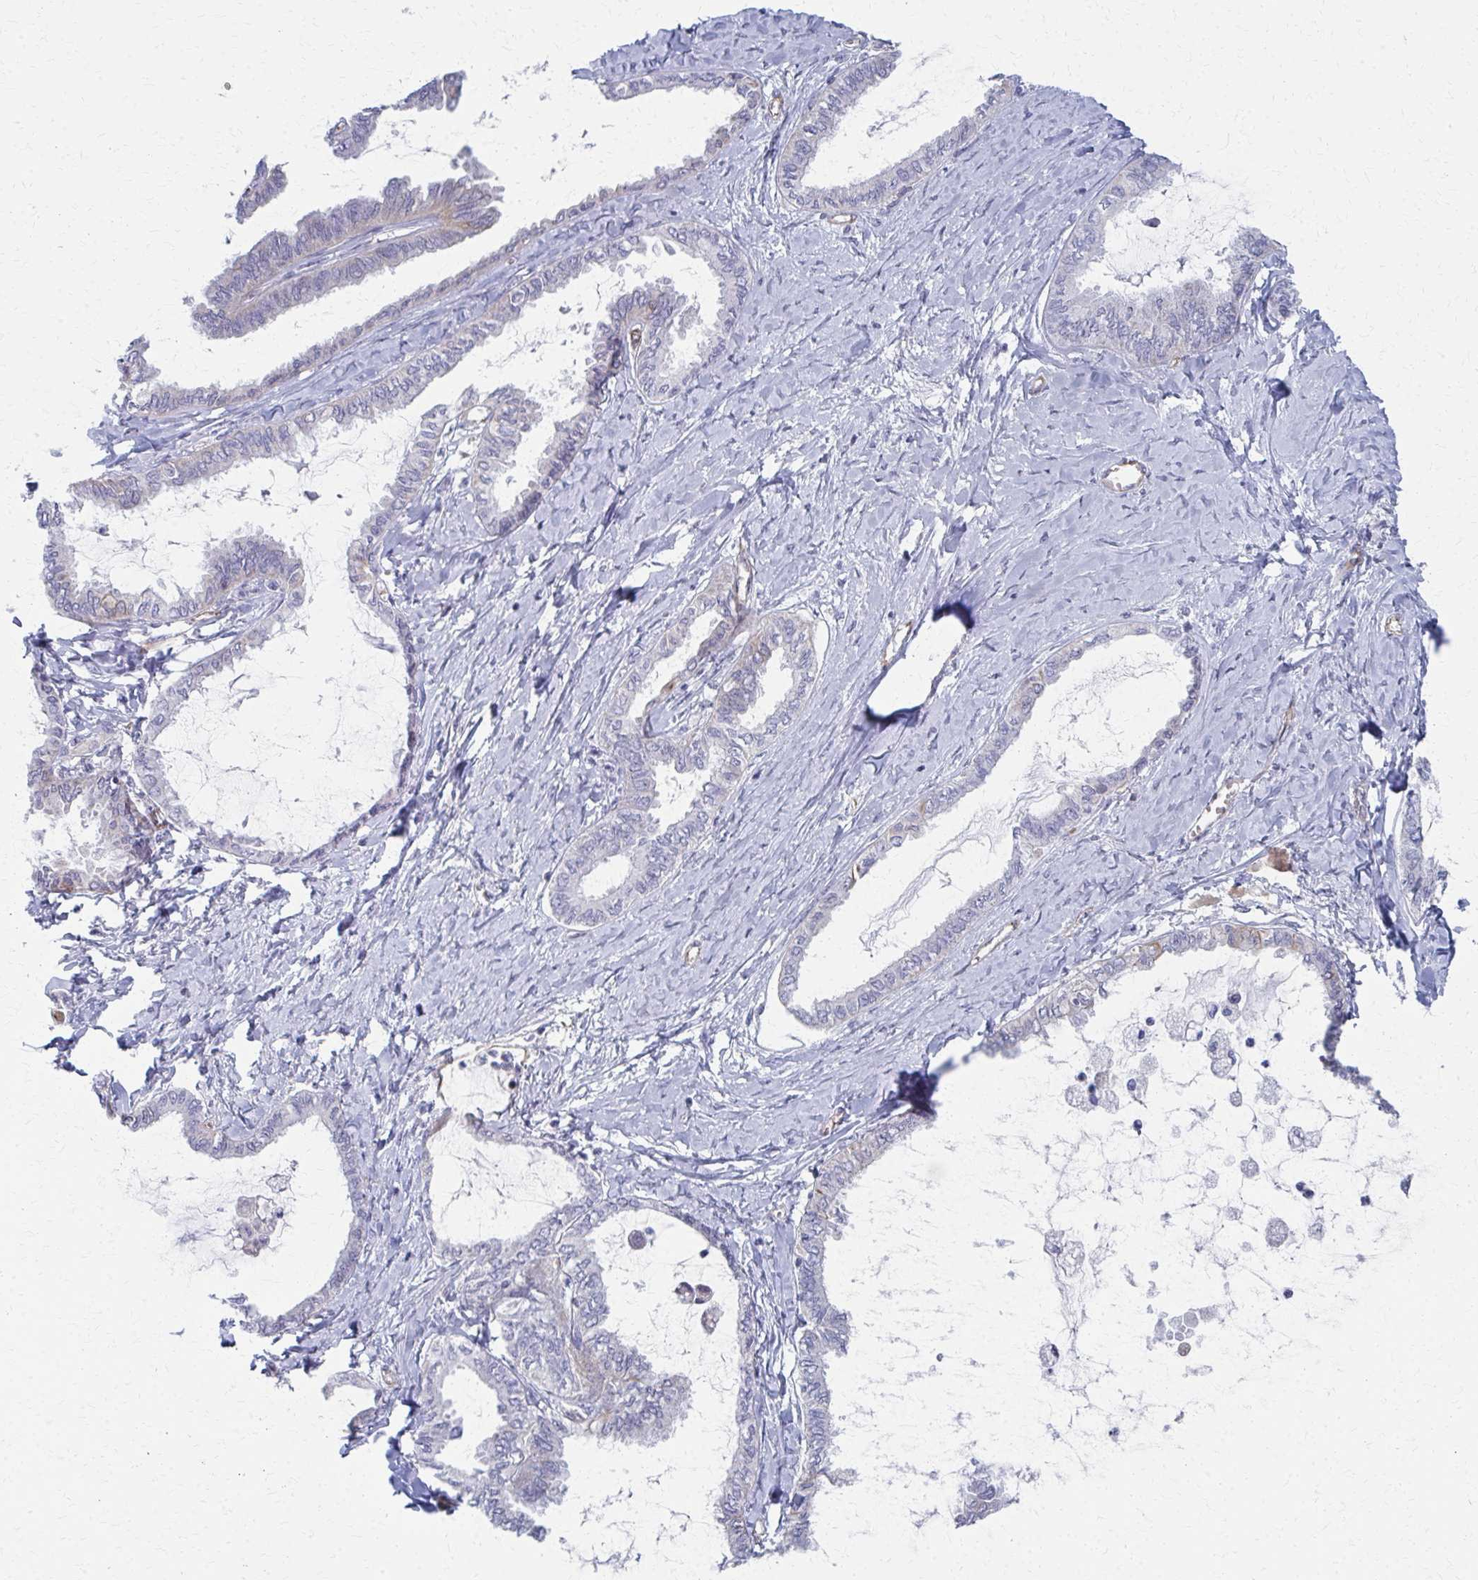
{"staining": {"intensity": "negative", "quantity": "none", "location": "none"}, "tissue": "ovarian cancer", "cell_type": "Tumor cells", "image_type": "cancer", "snomed": [{"axis": "morphology", "description": "Carcinoma, endometroid"}, {"axis": "topography", "description": "Ovary"}], "caption": "High magnification brightfield microscopy of endometroid carcinoma (ovarian) stained with DAB (3,3'-diaminobenzidine) (brown) and counterstained with hematoxylin (blue): tumor cells show no significant positivity.", "gene": "FAHD1", "patient": {"sex": "female", "age": 70}}